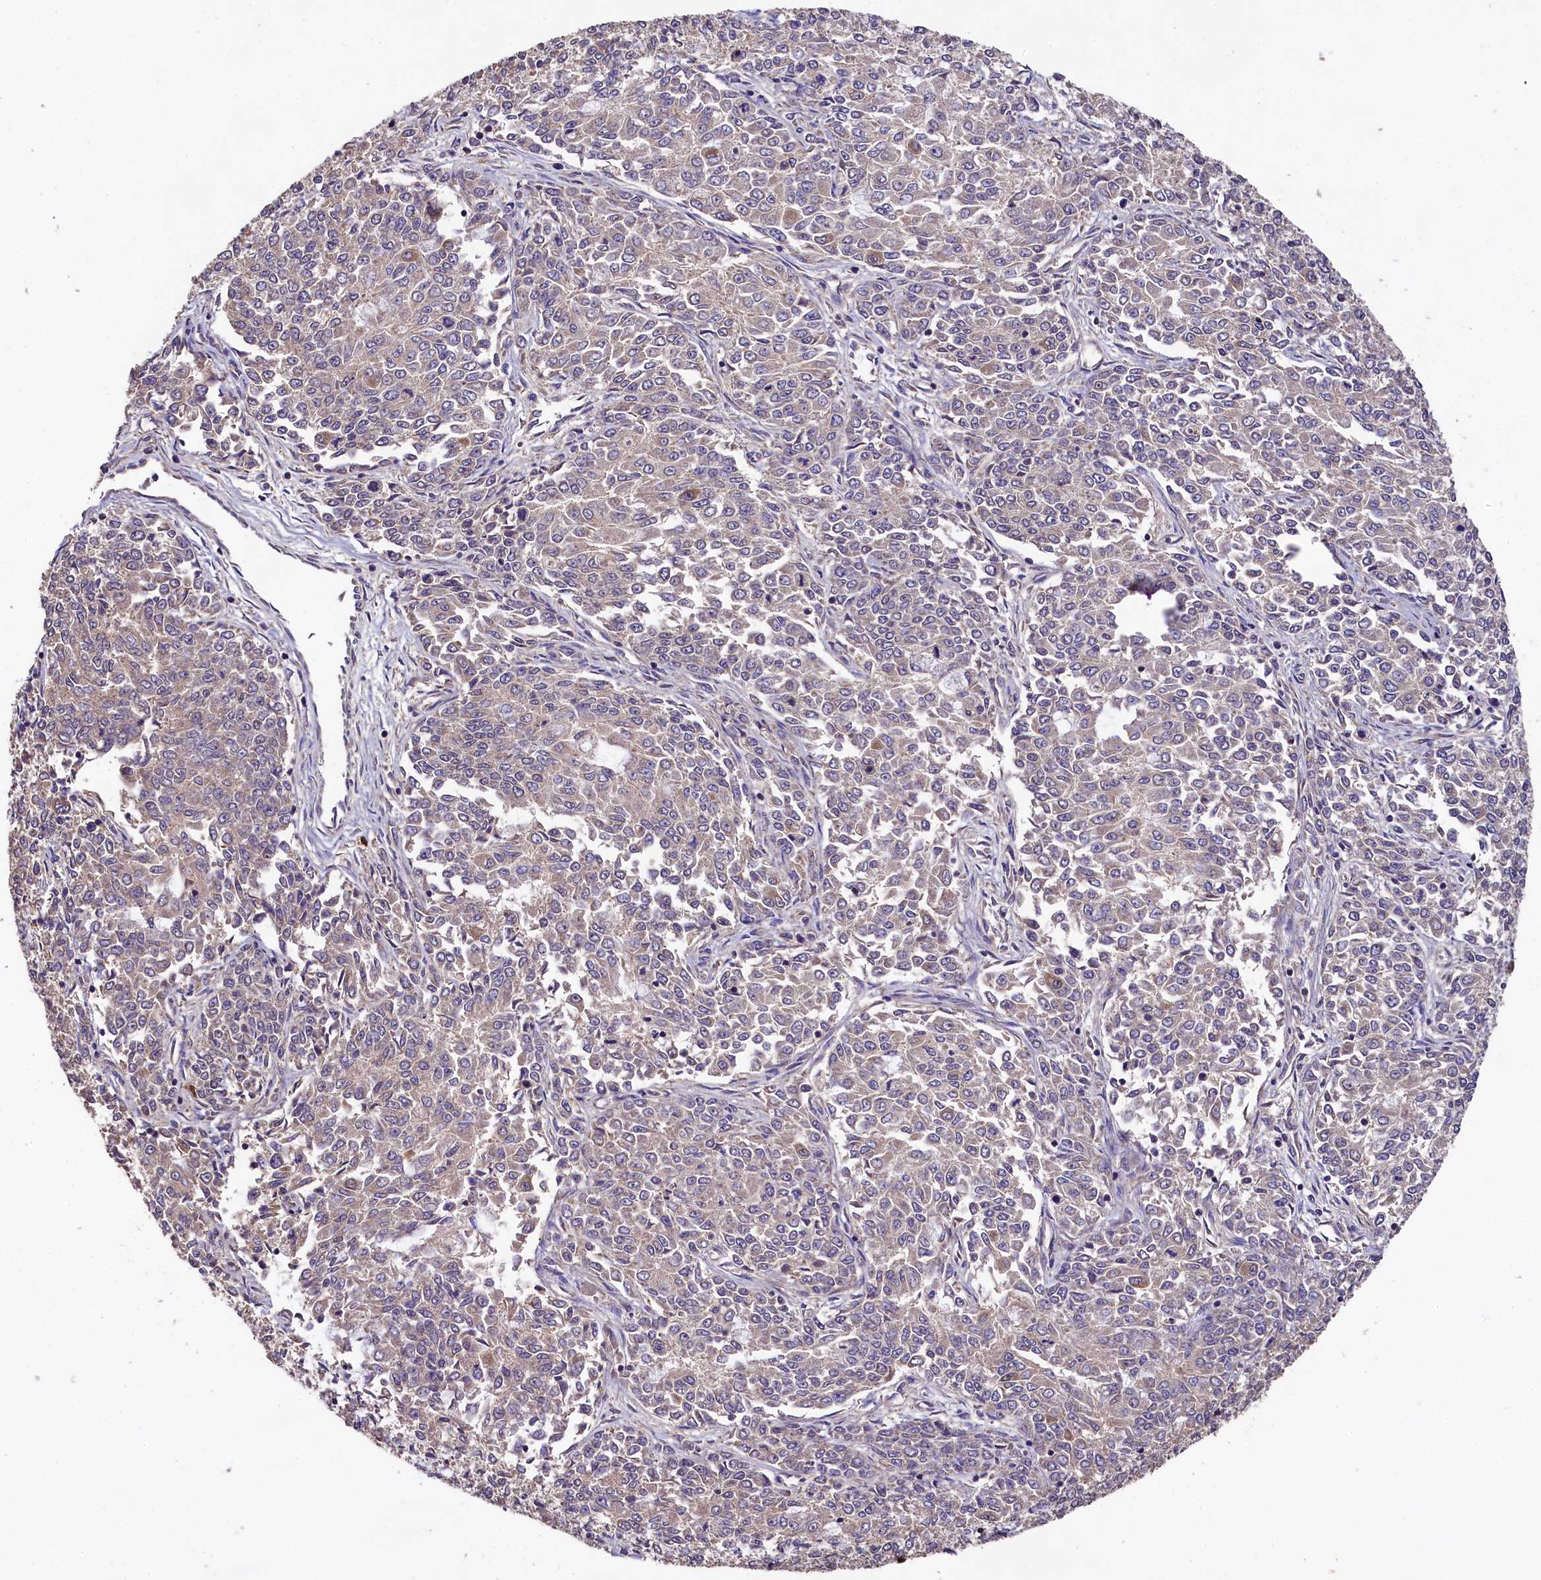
{"staining": {"intensity": "weak", "quantity": "<25%", "location": "cytoplasmic/membranous"}, "tissue": "endometrial cancer", "cell_type": "Tumor cells", "image_type": "cancer", "snomed": [{"axis": "morphology", "description": "Adenocarcinoma, NOS"}, {"axis": "topography", "description": "Endometrium"}], "caption": "This is a photomicrograph of IHC staining of endometrial cancer (adenocarcinoma), which shows no positivity in tumor cells.", "gene": "ENKD1", "patient": {"sex": "female", "age": 50}}